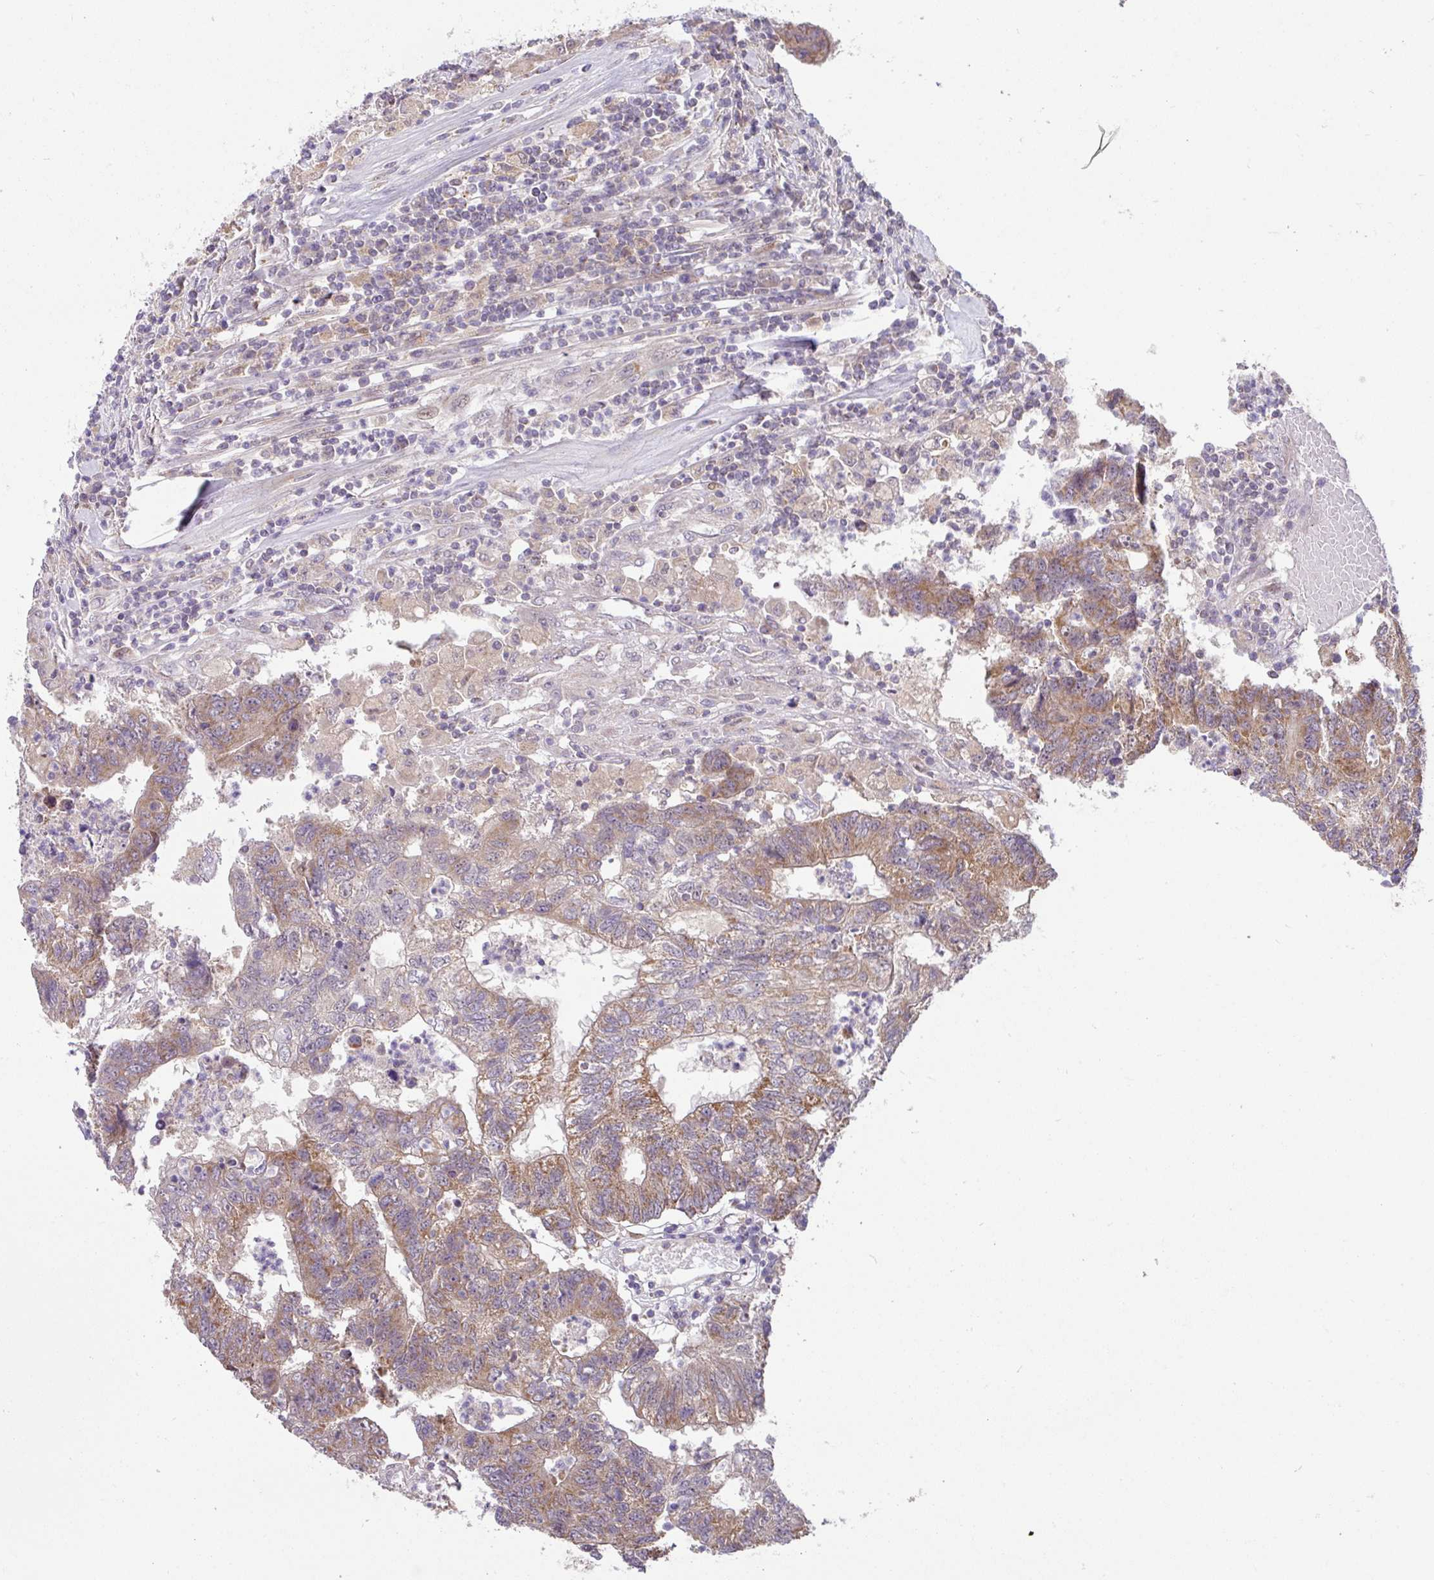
{"staining": {"intensity": "moderate", "quantity": "25%-75%", "location": "cytoplasmic/membranous"}, "tissue": "colorectal cancer", "cell_type": "Tumor cells", "image_type": "cancer", "snomed": [{"axis": "morphology", "description": "Adenocarcinoma, NOS"}, {"axis": "topography", "description": "Colon"}], "caption": "DAB immunohistochemical staining of human colorectal cancer reveals moderate cytoplasmic/membranous protein positivity in approximately 25%-75% of tumor cells.", "gene": "SARS2", "patient": {"sex": "female", "age": 48}}